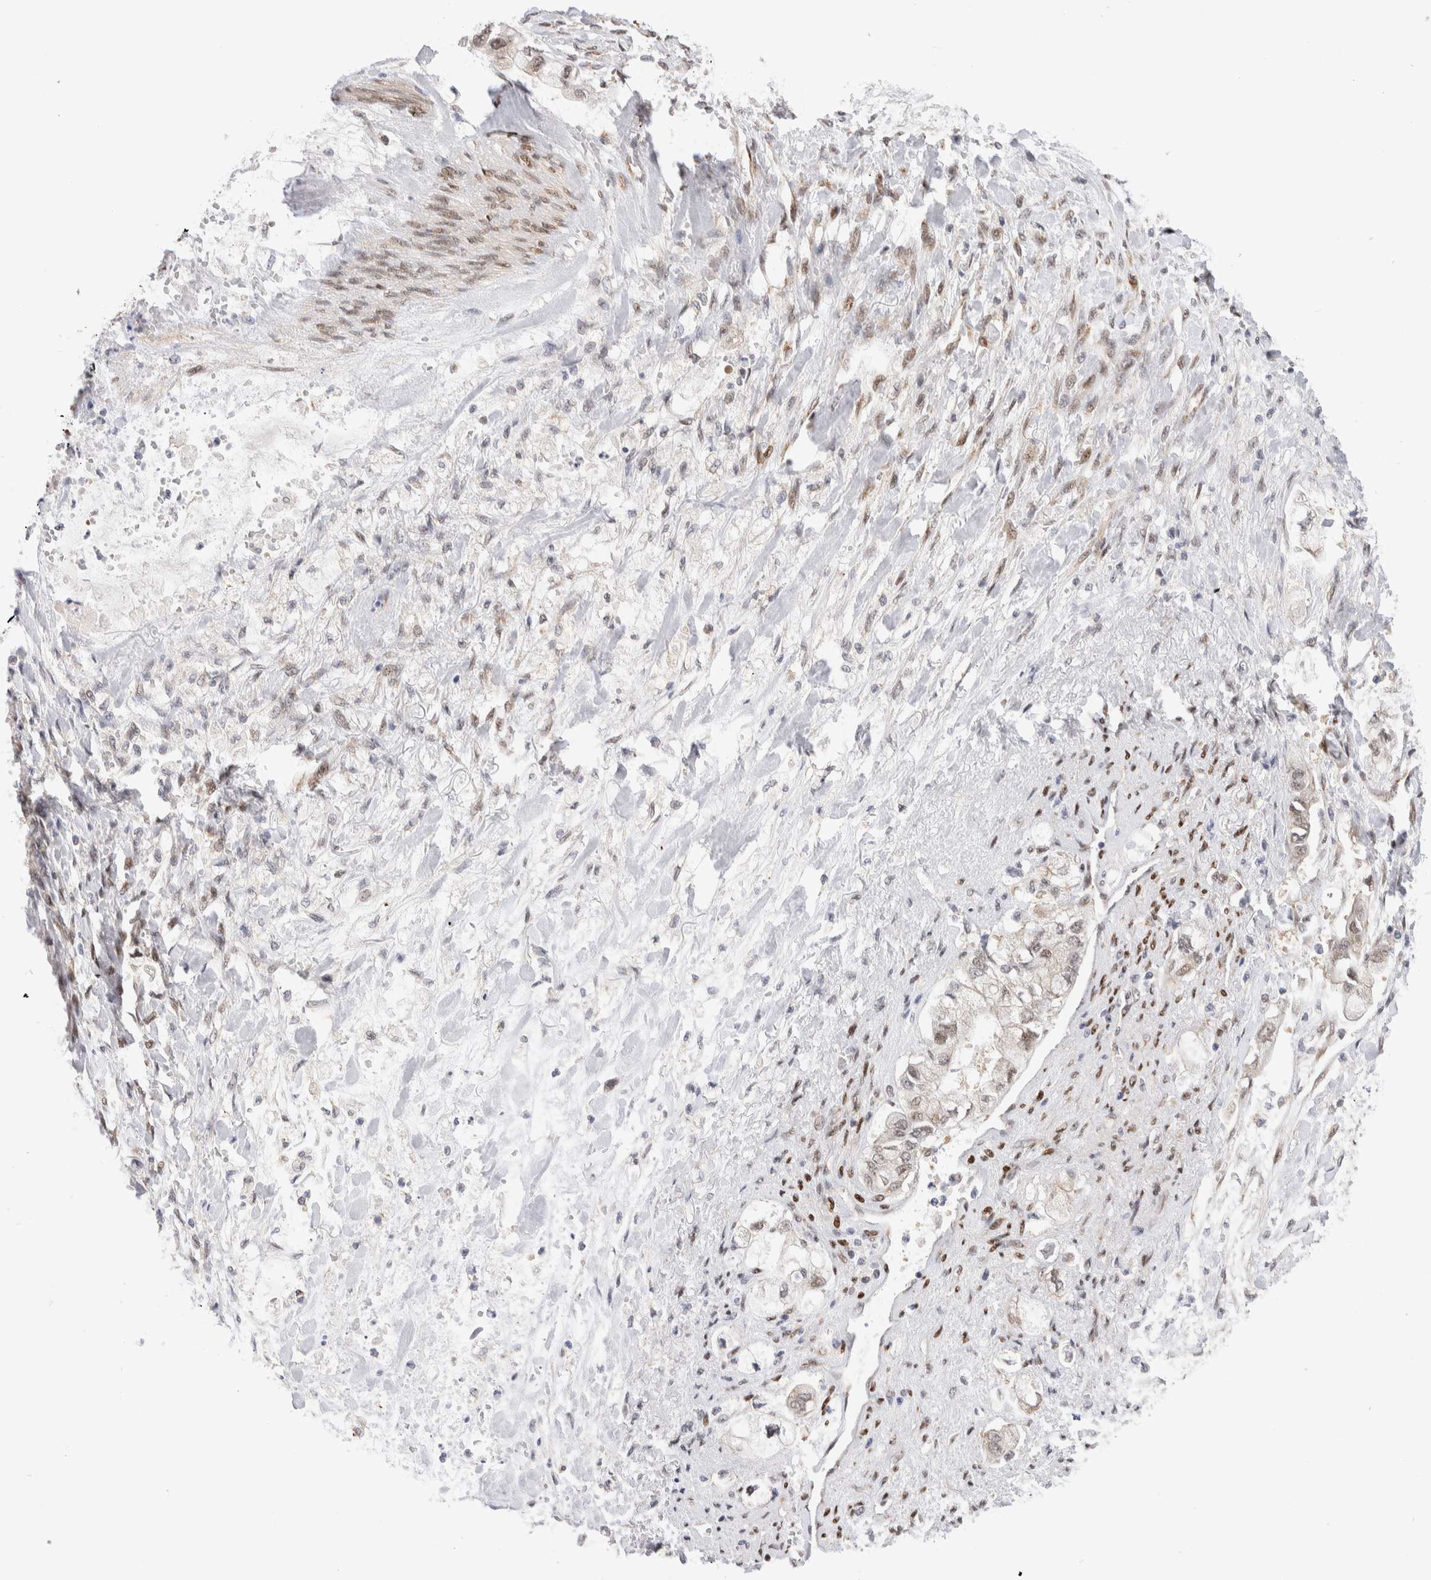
{"staining": {"intensity": "weak", "quantity": "<25%", "location": "nuclear"}, "tissue": "stomach cancer", "cell_type": "Tumor cells", "image_type": "cancer", "snomed": [{"axis": "morphology", "description": "Normal tissue, NOS"}, {"axis": "morphology", "description": "Adenocarcinoma, NOS"}, {"axis": "topography", "description": "Stomach"}], "caption": "A micrograph of adenocarcinoma (stomach) stained for a protein demonstrates no brown staining in tumor cells.", "gene": "NSMAF", "patient": {"sex": "male", "age": 62}}